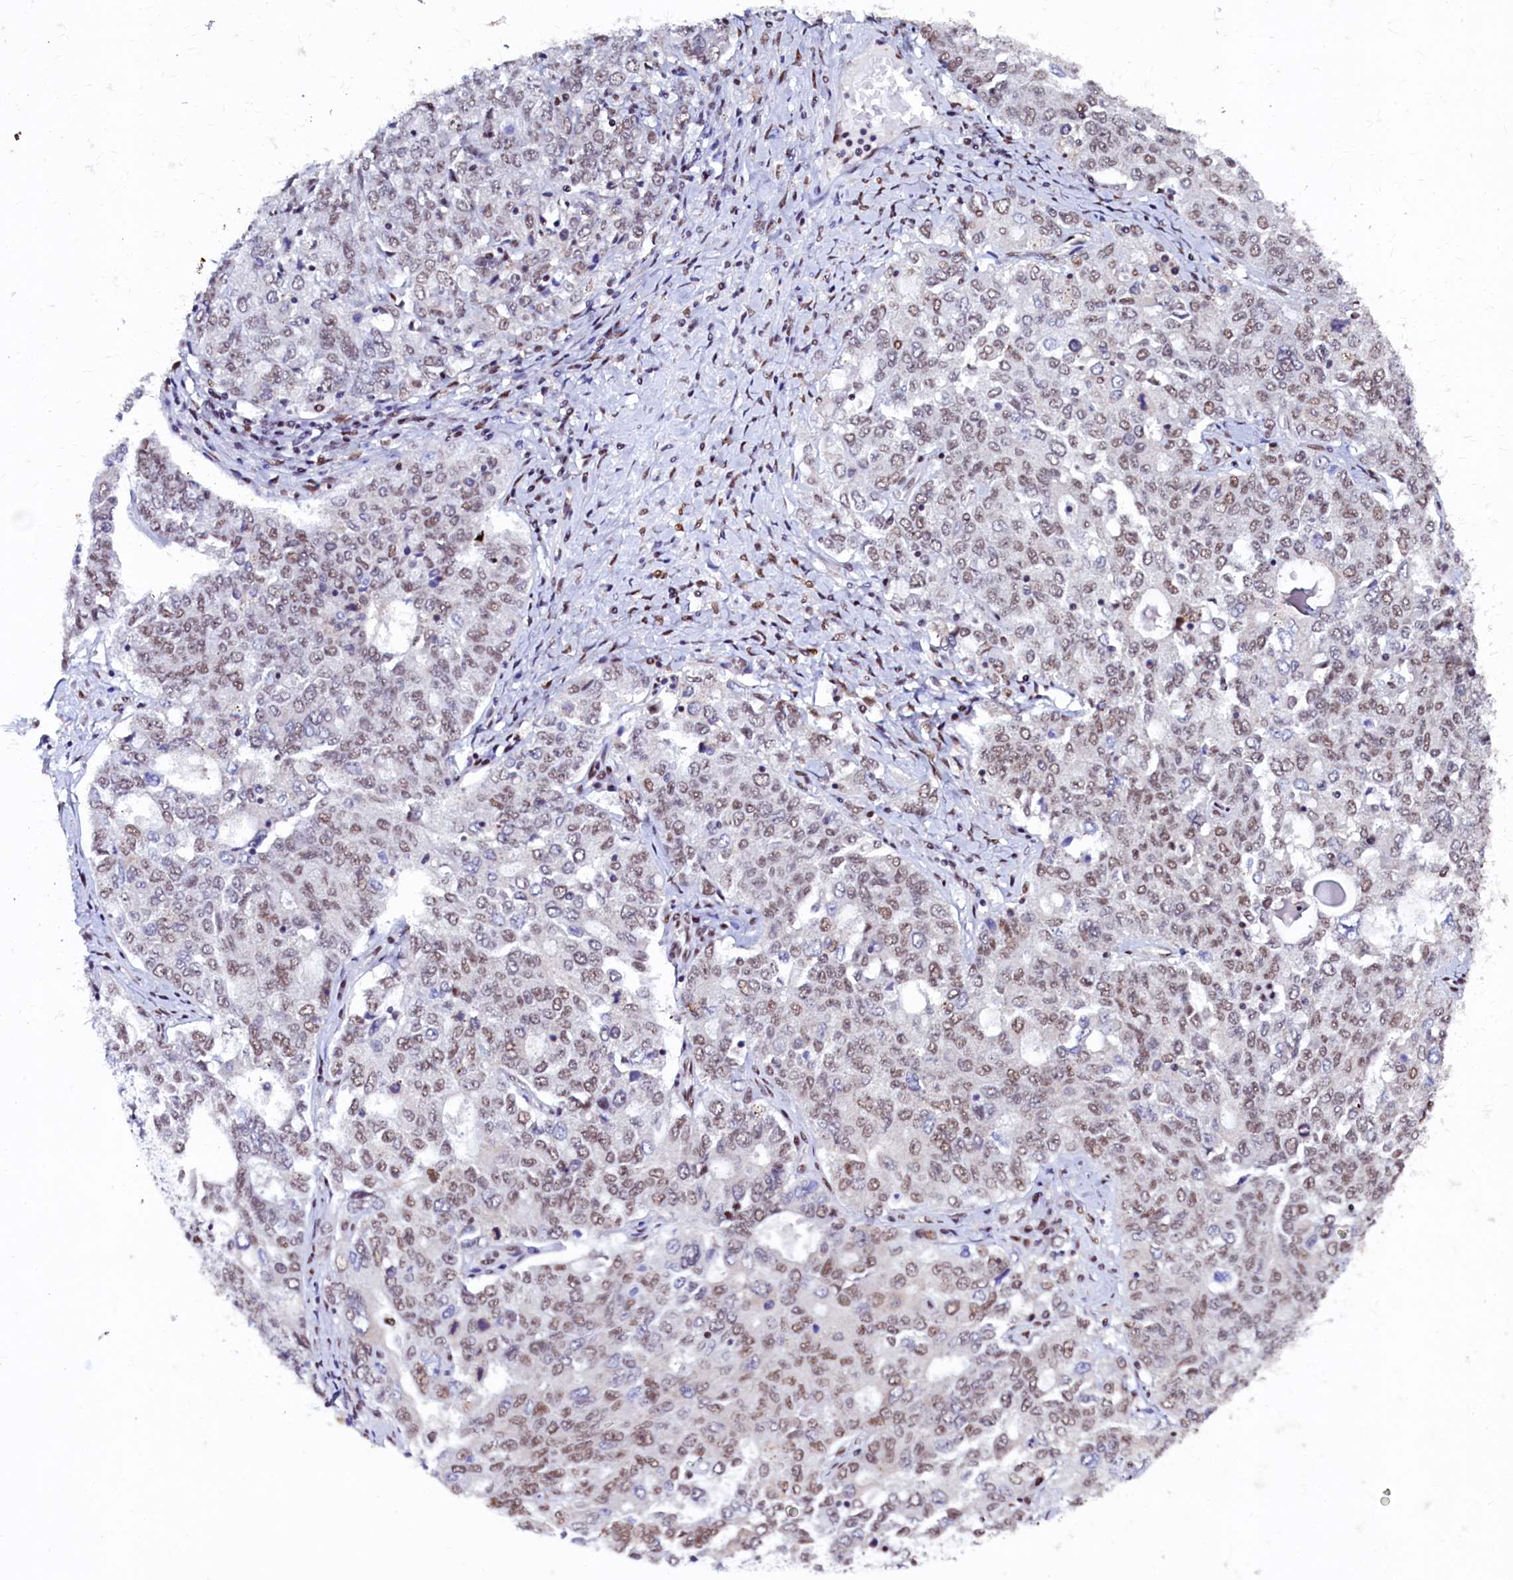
{"staining": {"intensity": "weak", "quantity": "25%-75%", "location": "nuclear"}, "tissue": "ovarian cancer", "cell_type": "Tumor cells", "image_type": "cancer", "snomed": [{"axis": "morphology", "description": "Carcinoma, endometroid"}, {"axis": "topography", "description": "Ovary"}], "caption": "This image demonstrates ovarian cancer stained with IHC to label a protein in brown. The nuclear of tumor cells show weak positivity for the protein. Nuclei are counter-stained blue.", "gene": "CPSF7", "patient": {"sex": "female", "age": 62}}